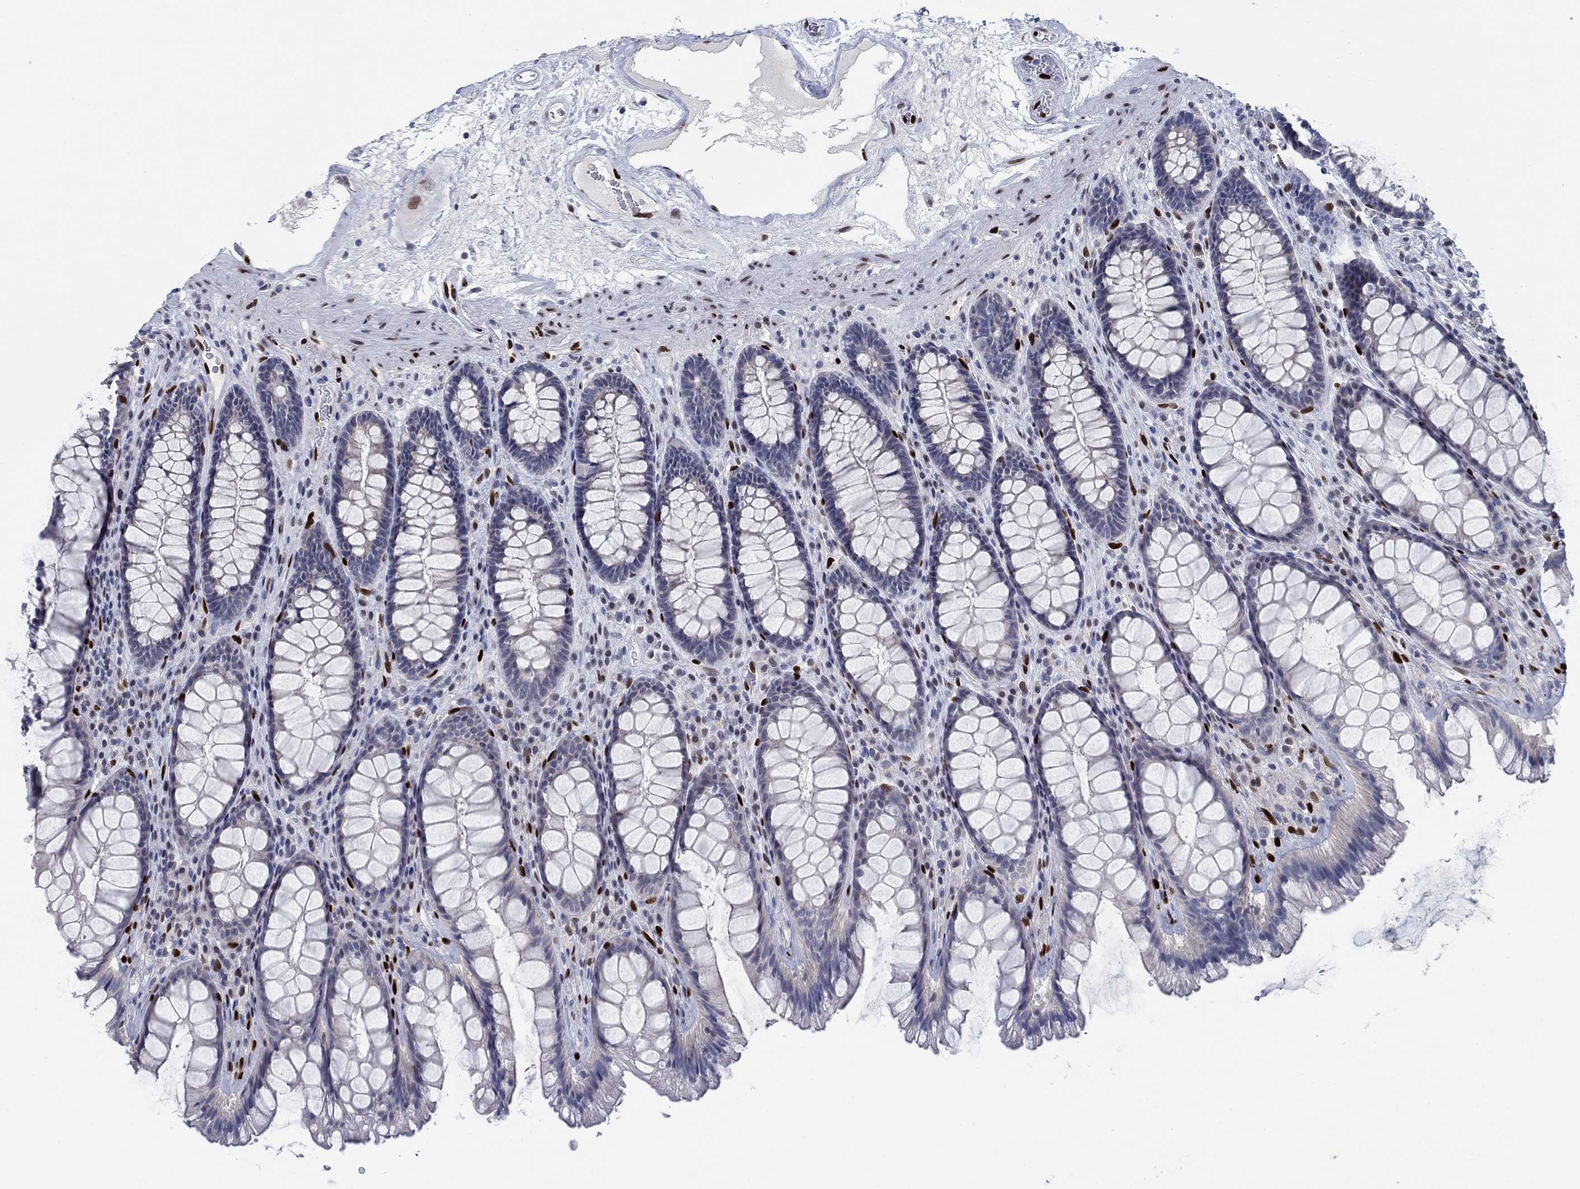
{"staining": {"intensity": "negative", "quantity": "none", "location": "none"}, "tissue": "rectum", "cell_type": "Glandular cells", "image_type": "normal", "snomed": [{"axis": "morphology", "description": "Normal tissue, NOS"}, {"axis": "topography", "description": "Rectum"}], "caption": "This is an immunohistochemistry (IHC) photomicrograph of benign human rectum. There is no staining in glandular cells.", "gene": "ZEB1", "patient": {"sex": "male", "age": 72}}